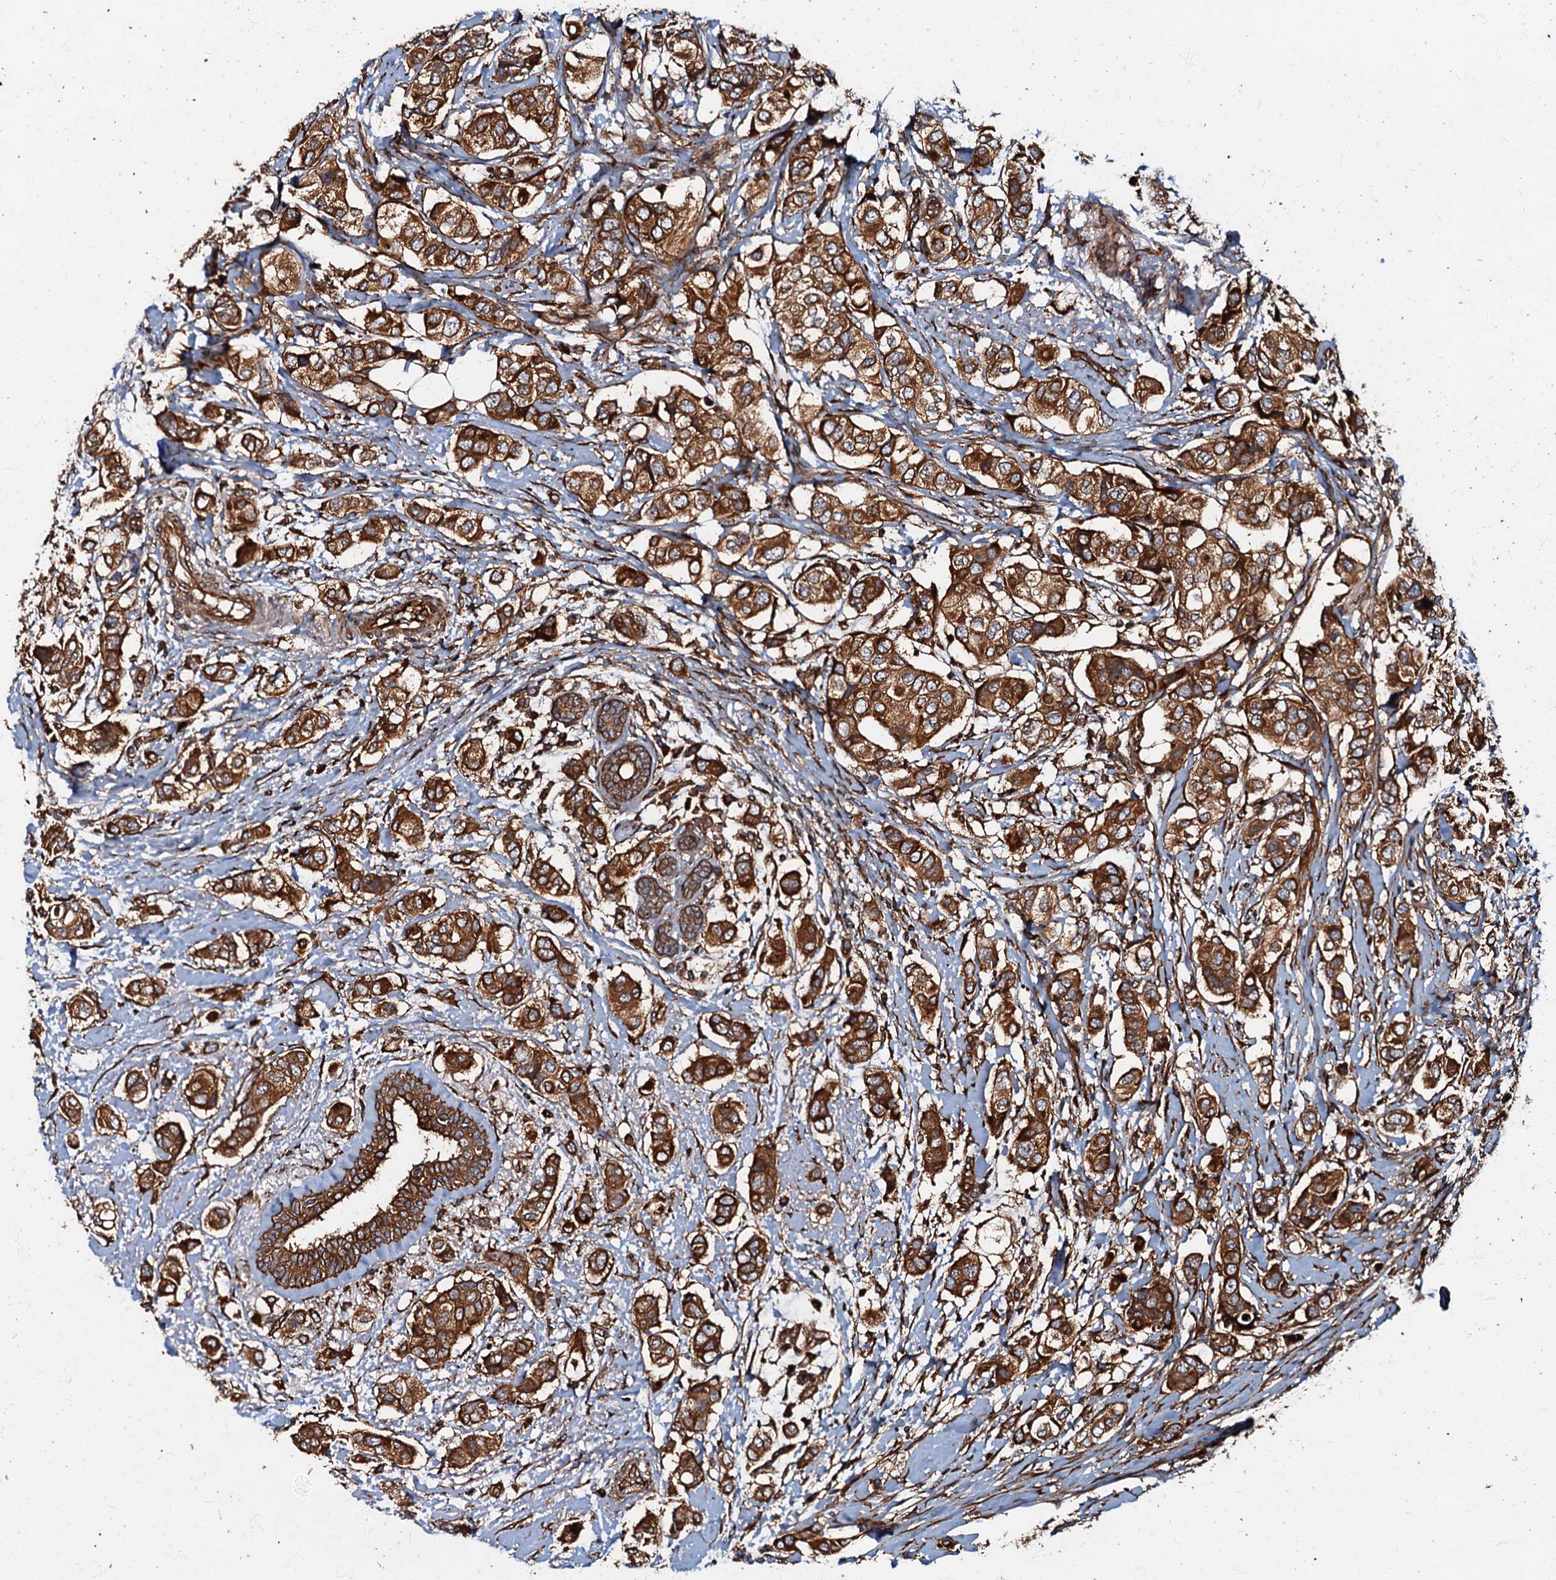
{"staining": {"intensity": "strong", "quantity": ">75%", "location": "cytoplasmic/membranous"}, "tissue": "breast cancer", "cell_type": "Tumor cells", "image_type": "cancer", "snomed": [{"axis": "morphology", "description": "Lobular carcinoma"}, {"axis": "topography", "description": "Breast"}], "caption": "Strong cytoplasmic/membranous expression is appreciated in approximately >75% of tumor cells in breast lobular carcinoma.", "gene": "BLOC1S6", "patient": {"sex": "female", "age": 51}}